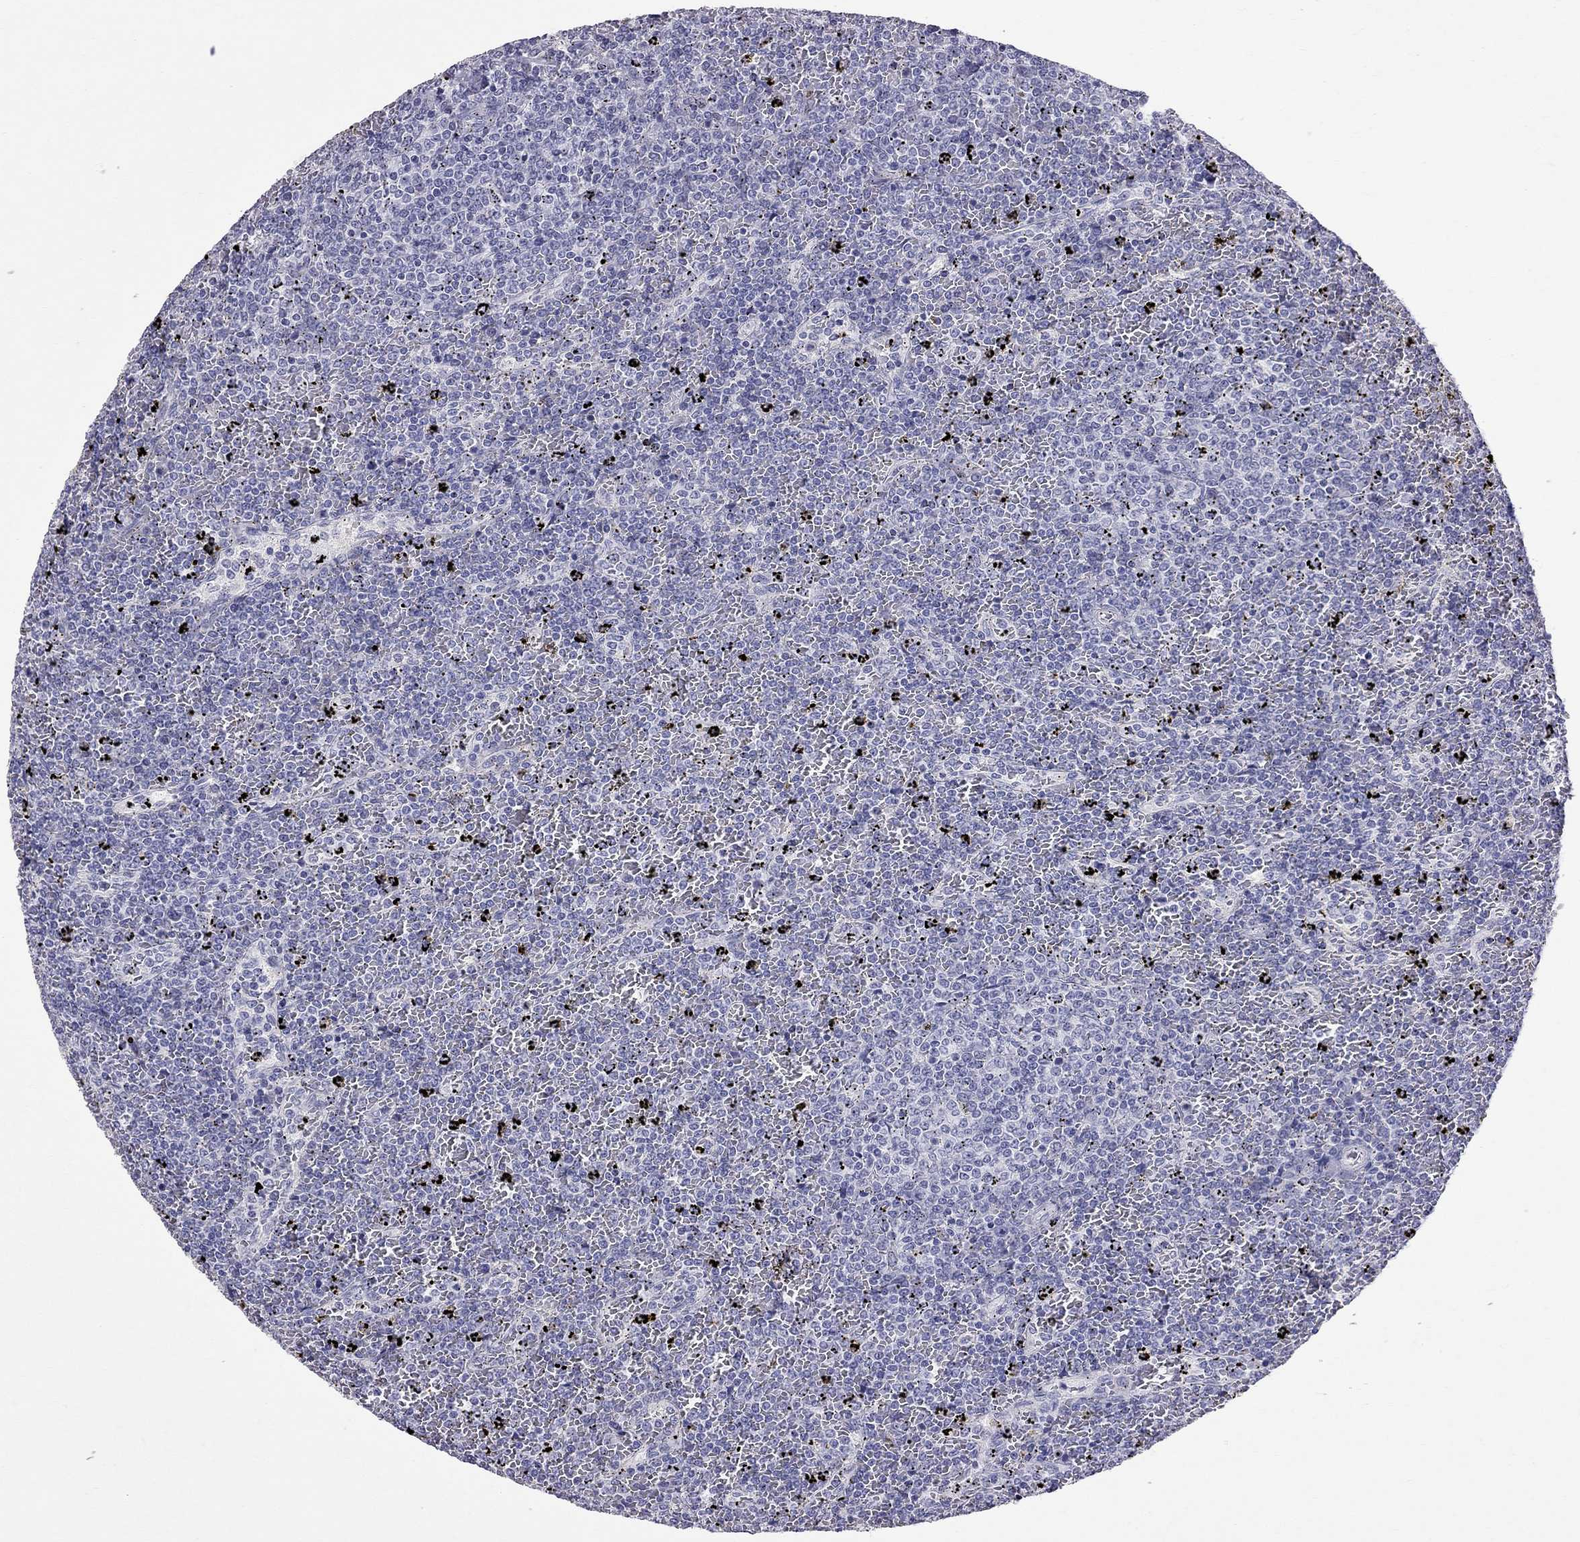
{"staining": {"intensity": "negative", "quantity": "none", "location": "none"}, "tissue": "lymphoma", "cell_type": "Tumor cells", "image_type": "cancer", "snomed": [{"axis": "morphology", "description": "Malignant lymphoma, non-Hodgkin's type, Low grade"}, {"axis": "topography", "description": "Spleen"}], "caption": "Immunohistochemistry photomicrograph of neoplastic tissue: lymphoma stained with DAB demonstrates no significant protein staining in tumor cells.", "gene": "CFAP91", "patient": {"sex": "female", "age": 77}}